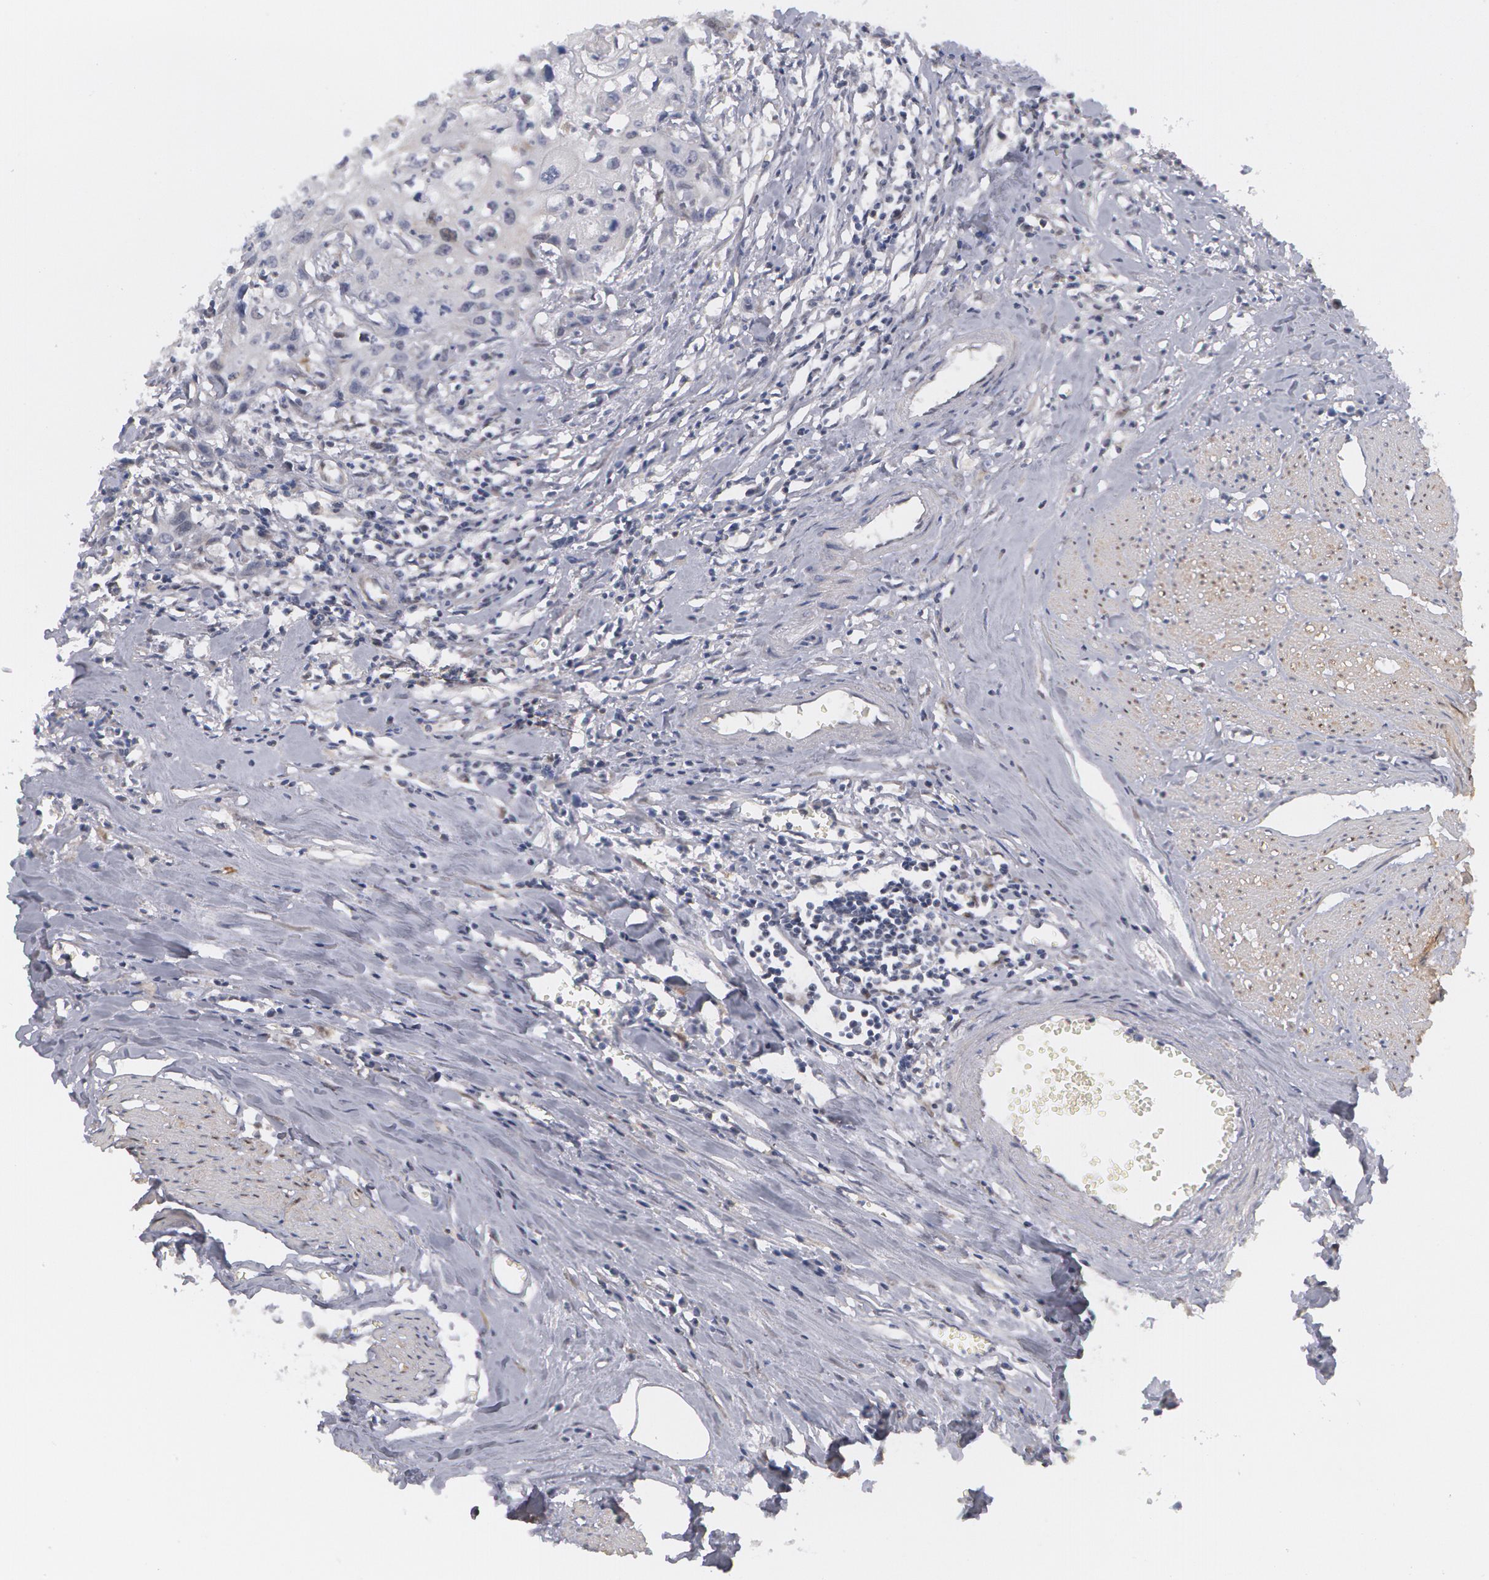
{"staining": {"intensity": "negative", "quantity": "none", "location": "none"}, "tissue": "urothelial cancer", "cell_type": "Tumor cells", "image_type": "cancer", "snomed": [{"axis": "morphology", "description": "Urothelial carcinoma, High grade"}, {"axis": "topography", "description": "Urinary bladder"}], "caption": "The image reveals no staining of tumor cells in high-grade urothelial carcinoma.", "gene": "TXNRD1", "patient": {"sex": "male", "age": 54}}